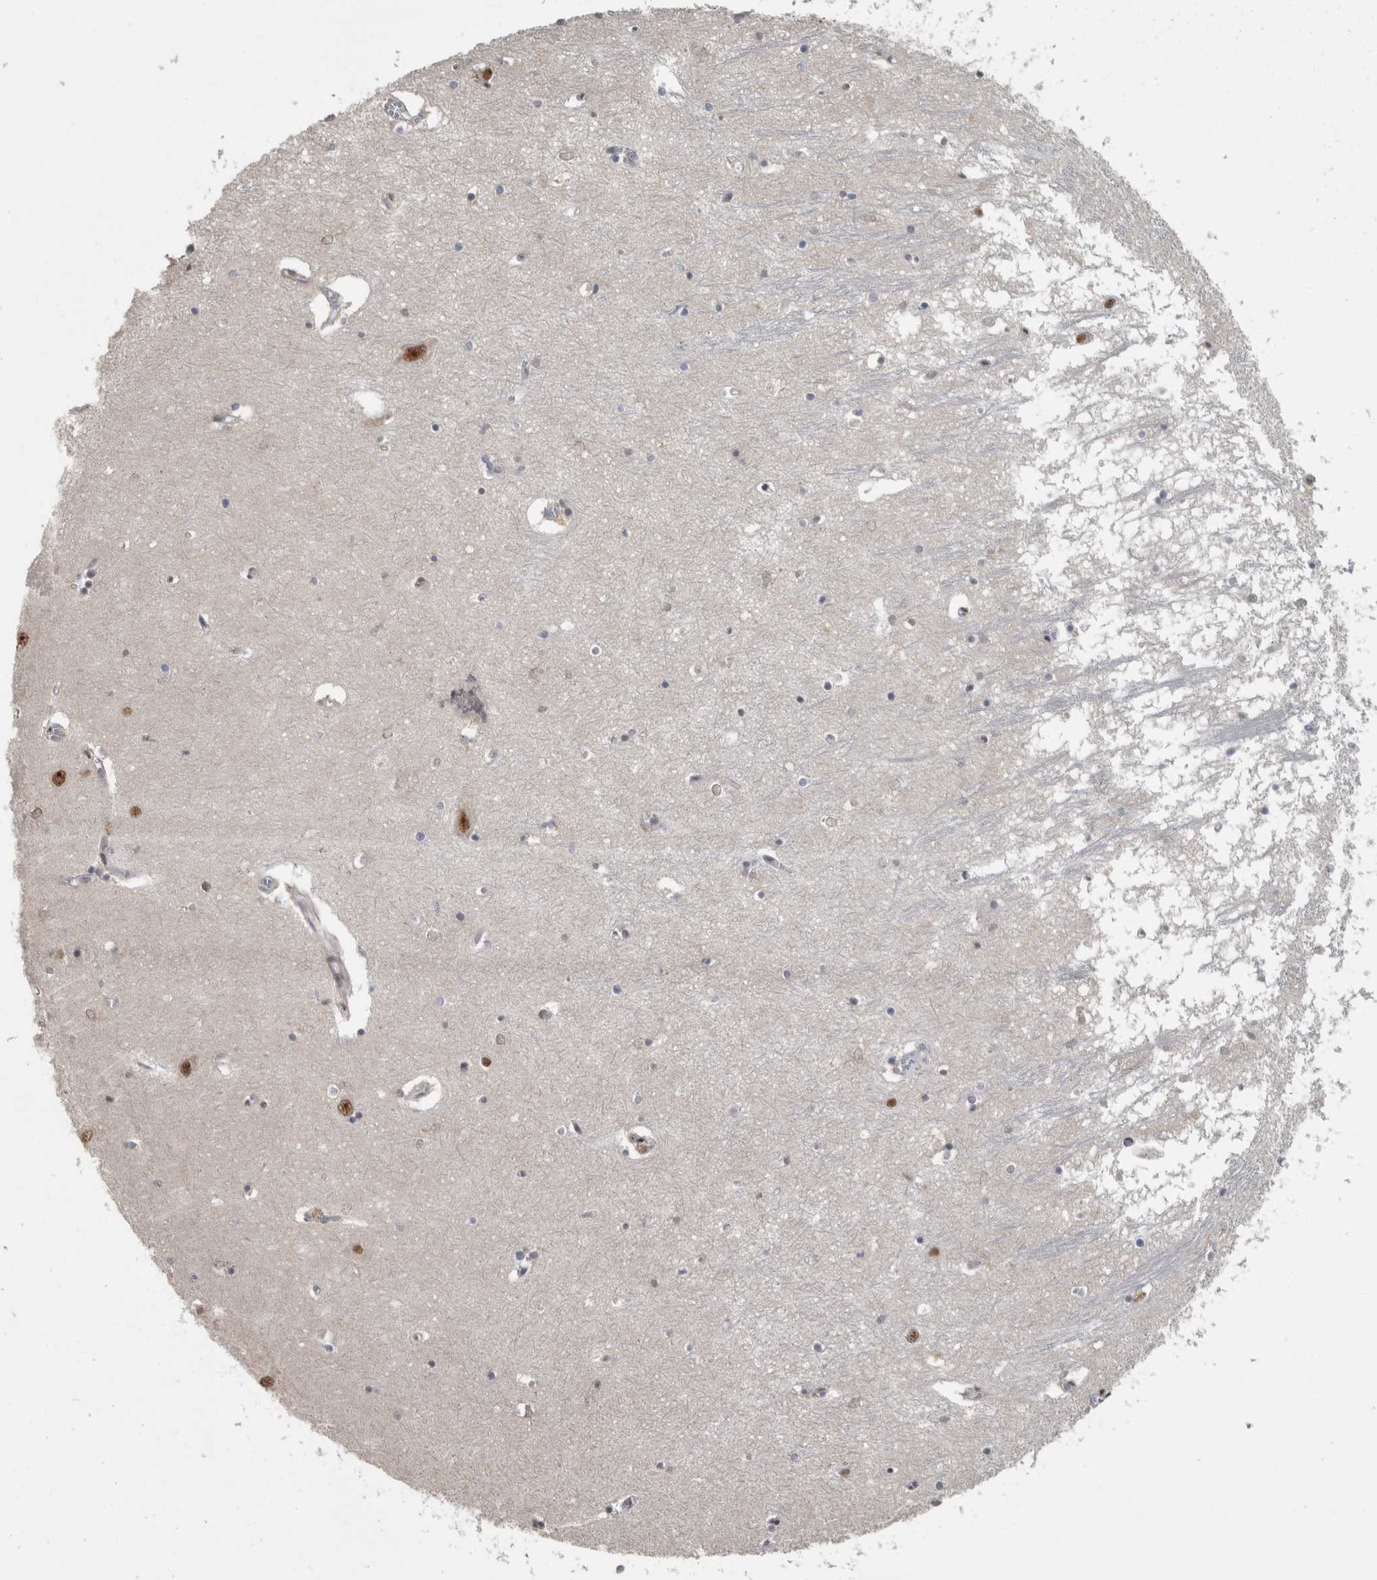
{"staining": {"intensity": "negative", "quantity": "none", "location": "none"}, "tissue": "hippocampus", "cell_type": "Glial cells", "image_type": "normal", "snomed": [{"axis": "morphology", "description": "Normal tissue, NOS"}, {"axis": "topography", "description": "Hippocampus"}], "caption": "High magnification brightfield microscopy of normal hippocampus stained with DAB (brown) and counterstained with hematoxylin (blue): glial cells show no significant expression.", "gene": "DDX42", "patient": {"sex": "male", "age": 70}}